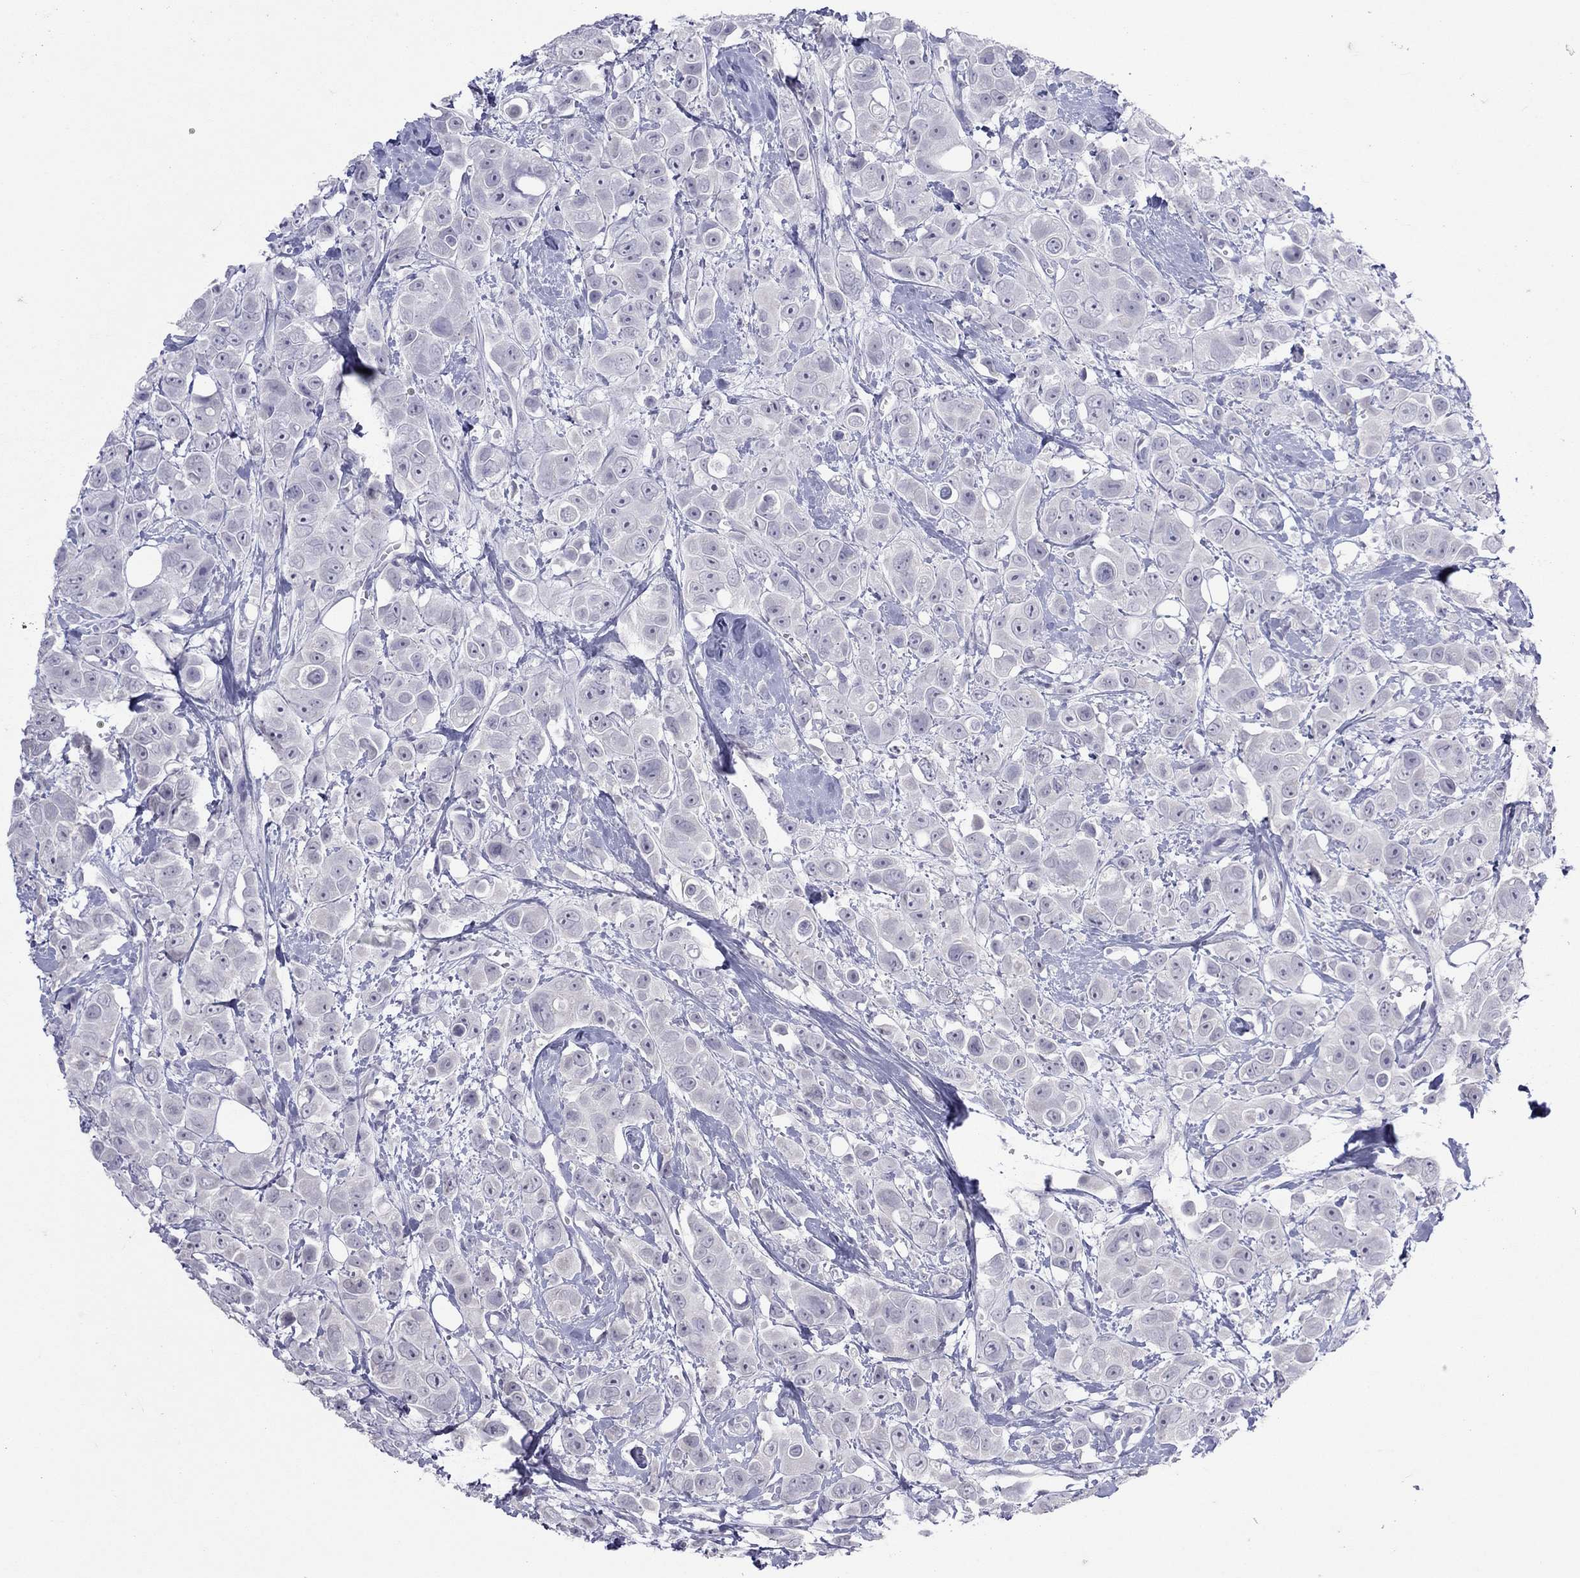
{"staining": {"intensity": "negative", "quantity": "none", "location": "none"}, "tissue": "breast cancer", "cell_type": "Tumor cells", "image_type": "cancer", "snomed": [{"axis": "morphology", "description": "Duct carcinoma"}, {"axis": "topography", "description": "Breast"}], "caption": "The micrograph demonstrates no significant staining in tumor cells of breast intraductal carcinoma. The staining is performed using DAB (3,3'-diaminobenzidine) brown chromogen with nuclei counter-stained in using hematoxylin.", "gene": "MUC16", "patient": {"sex": "female", "age": 35}}